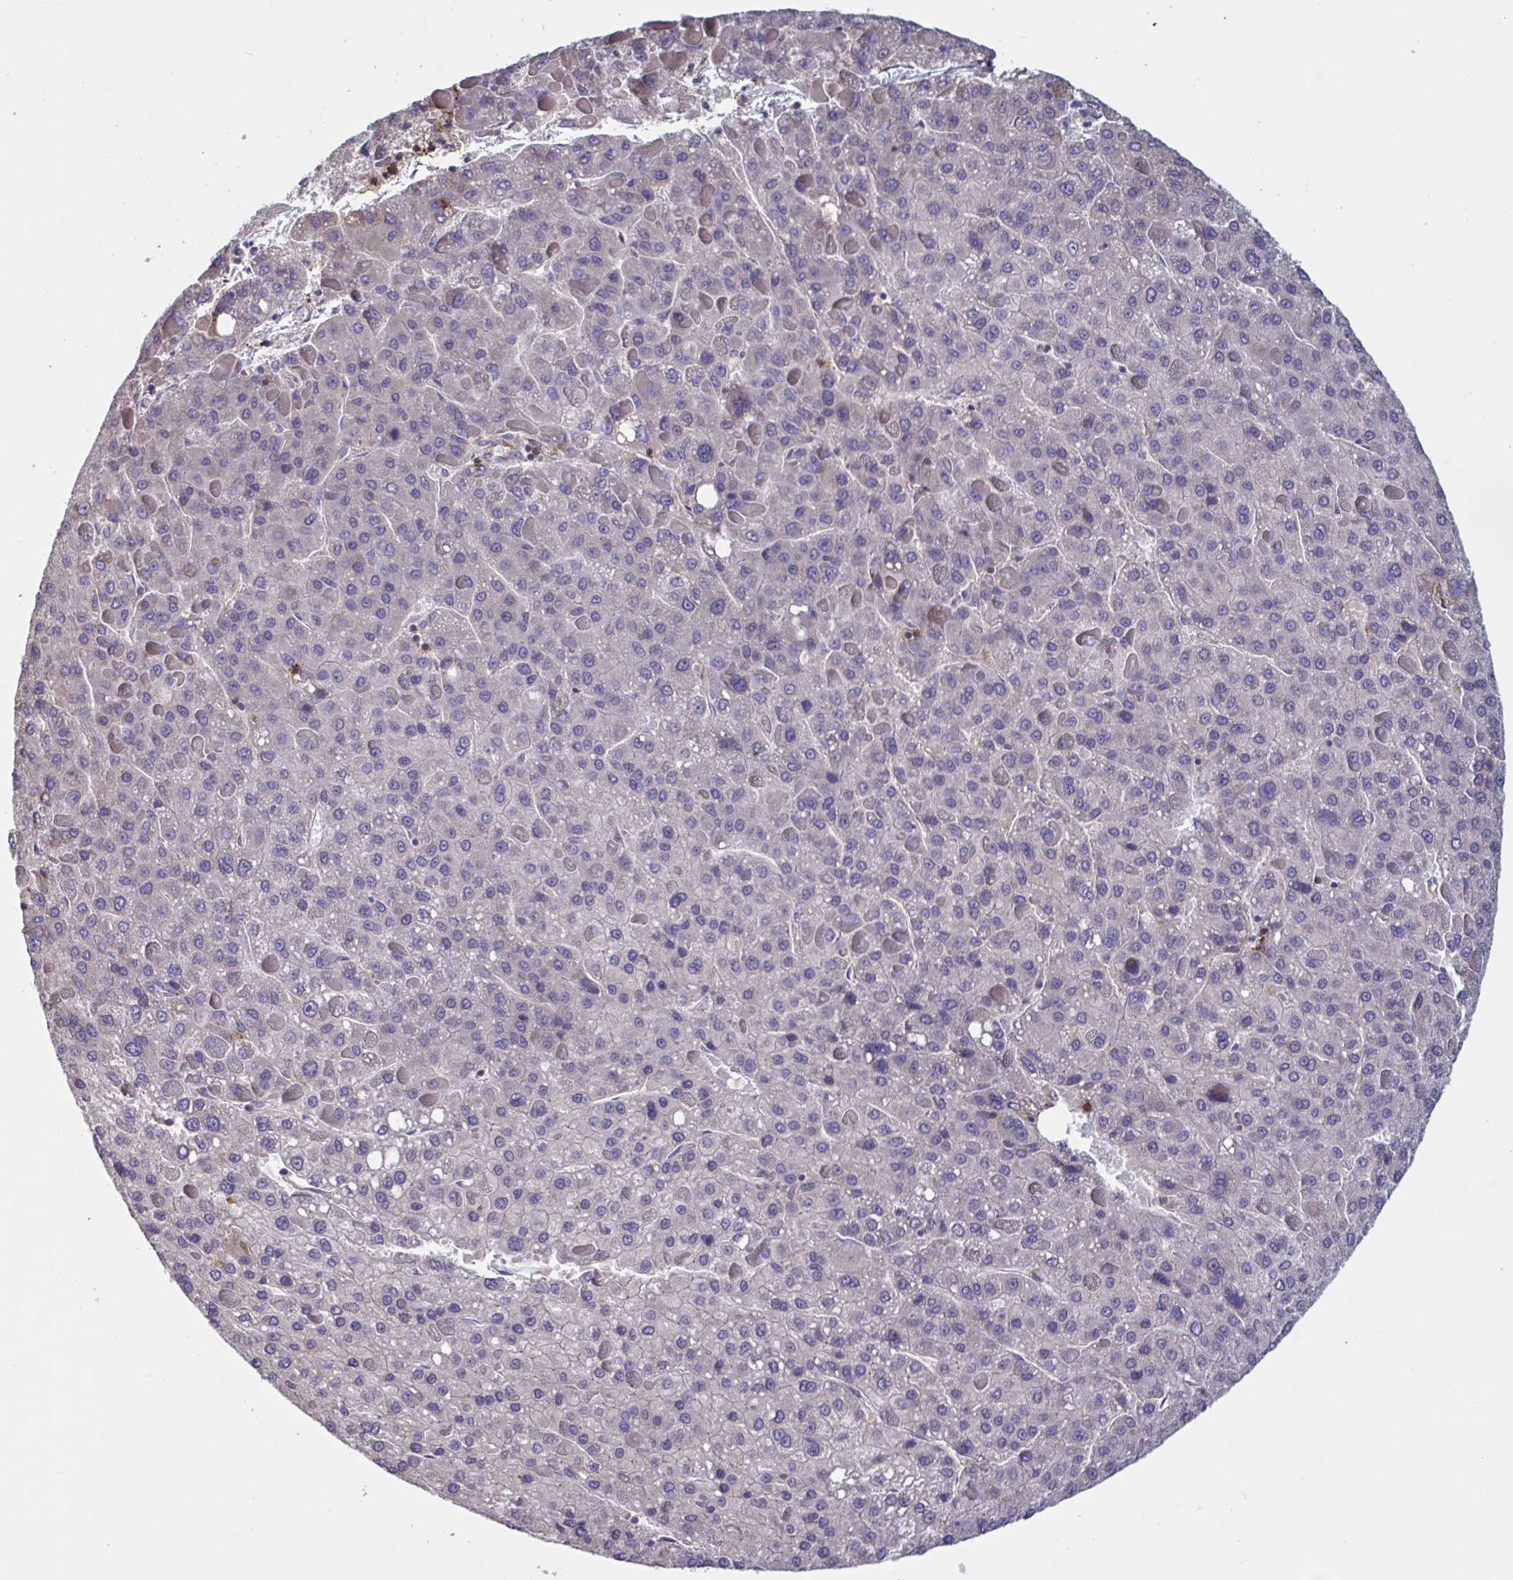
{"staining": {"intensity": "negative", "quantity": "none", "location": "none"}, "tissue": "liver cancer", "cell_type": "Tumor cells", "image_type": "cancer", "snomed": [{"axis": "morphology", "description": "Carcinoma, Hepatocellular, NOS"}, {"axis": "topography", "description": "Liver"}], "caption": "The image displays no significant positivity in tumor cells of liver cancer. (DAB immunohistochemistry, high magnification).", "gene": "CD1E", "patient": {"sex": "female", "age": 82}}